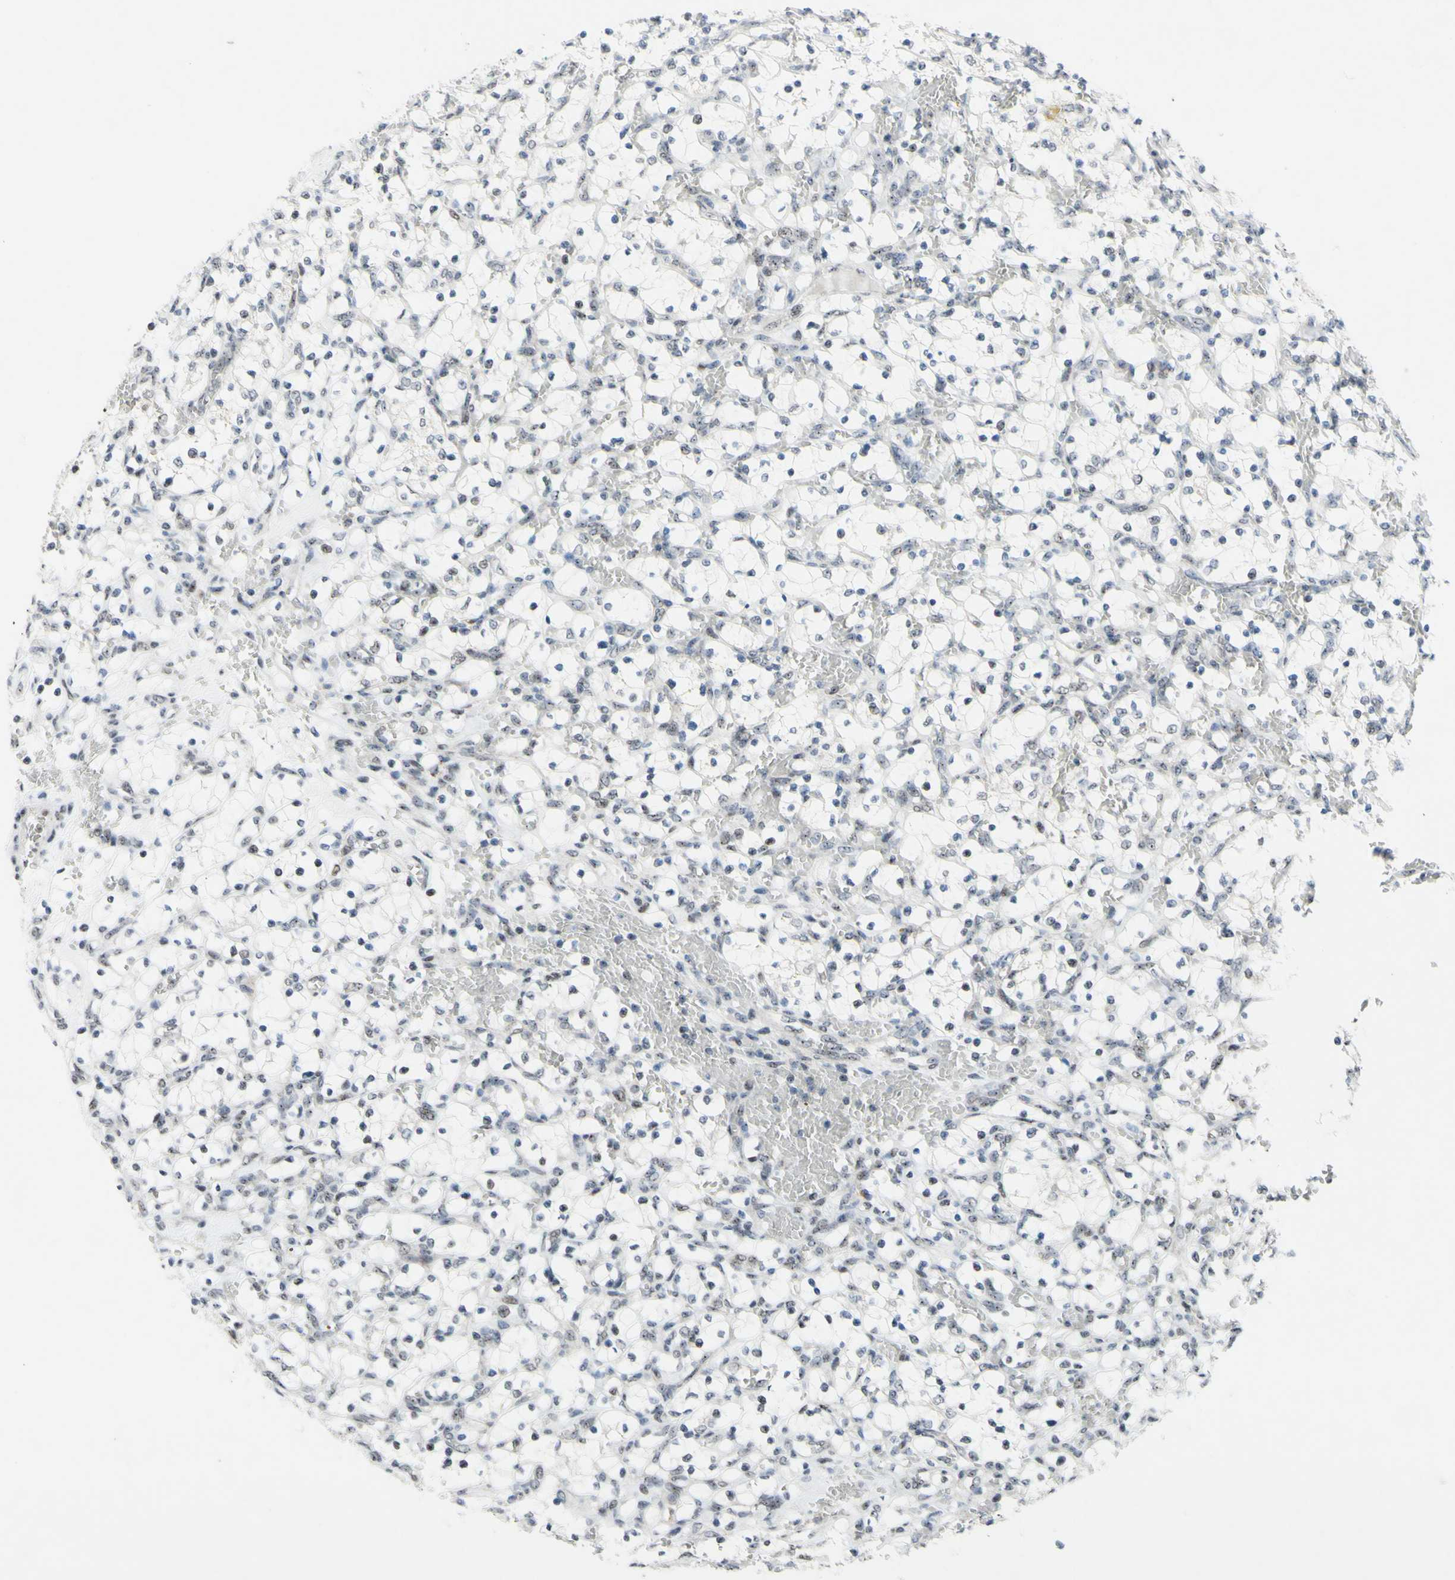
{"staining": {"intensity": "weak", "quantity": "<25%", "location": "nuclear"}, "tissue": "renal cancer", "cell_type": "Tumor cells", "image_type": "cancer", "snomed": [{"axis": "morphology", "description": "Adenocarcinoma, NOS"}, {"axis": "topography", "description": "Kidney"}], "caption": "DAB (3,3'-diaminobenzidine) immunohistochemical staining of adenocarcinoma (renal) shows no significant positivity in tumor cells.", "gene": "POLR1A", "patient": {"sex": "female", "age": 69}}